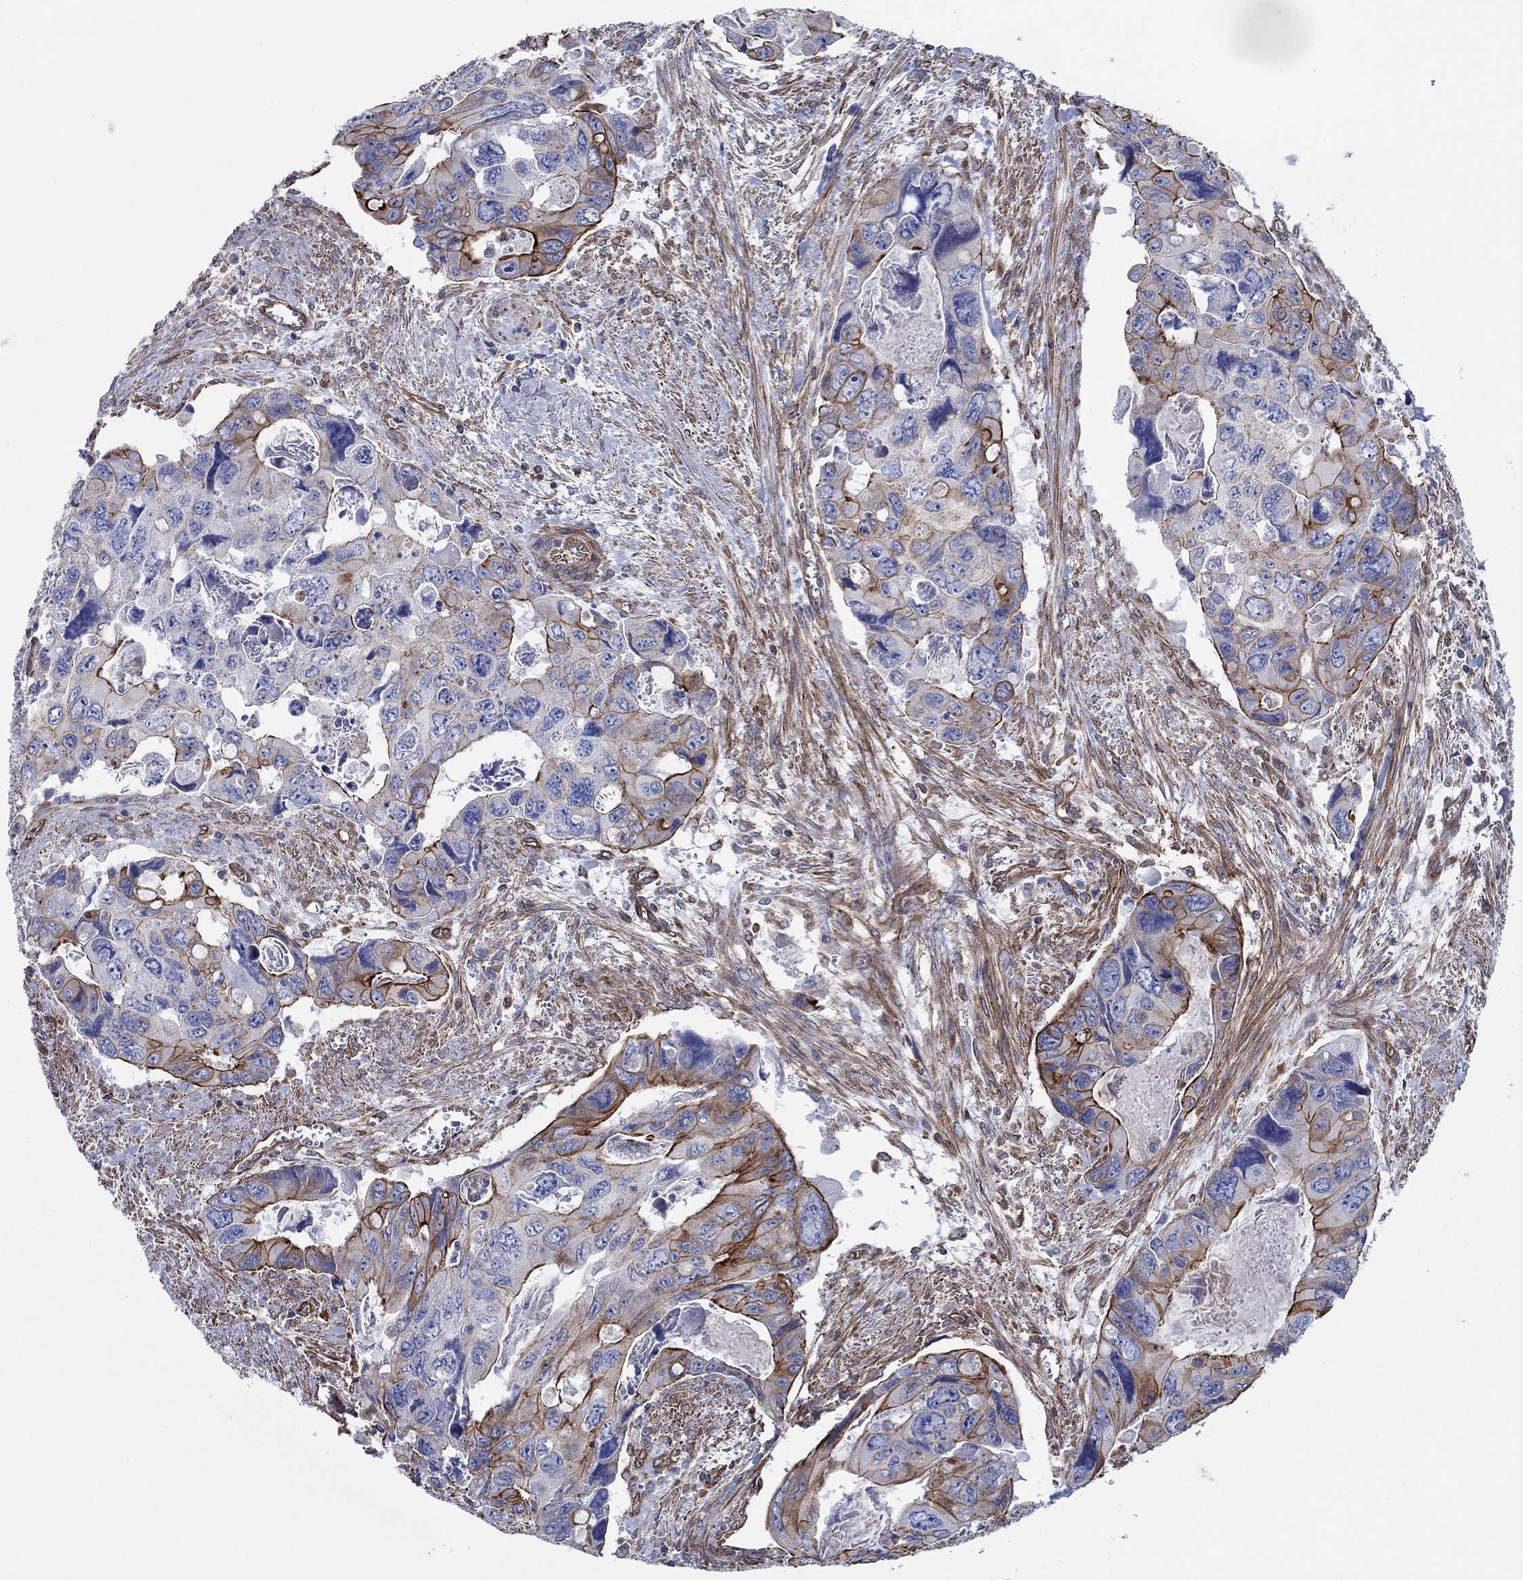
{"staining": {"intensity": "strong", "quantity": "25%-75%", "location": "cytoplasmic/membranous"}, "tissue": "colorectal cancer", "cell_type": "Tumor cells", "image_type": "cancer", "snomed": [{"axis": "morphology", "description": "Adenocarcinoma, NOS"}, {"axis": "topography", "description": "Rectum"}], "caption": "Protein staining of adenocarcinoma (colorectal) tissue demonstrates strong cytoplasmic/membranous staining in approximately 25%-75% of tumor cells.", "gene": "FMN1", "patient": {"sex": "male", "age": 62}}